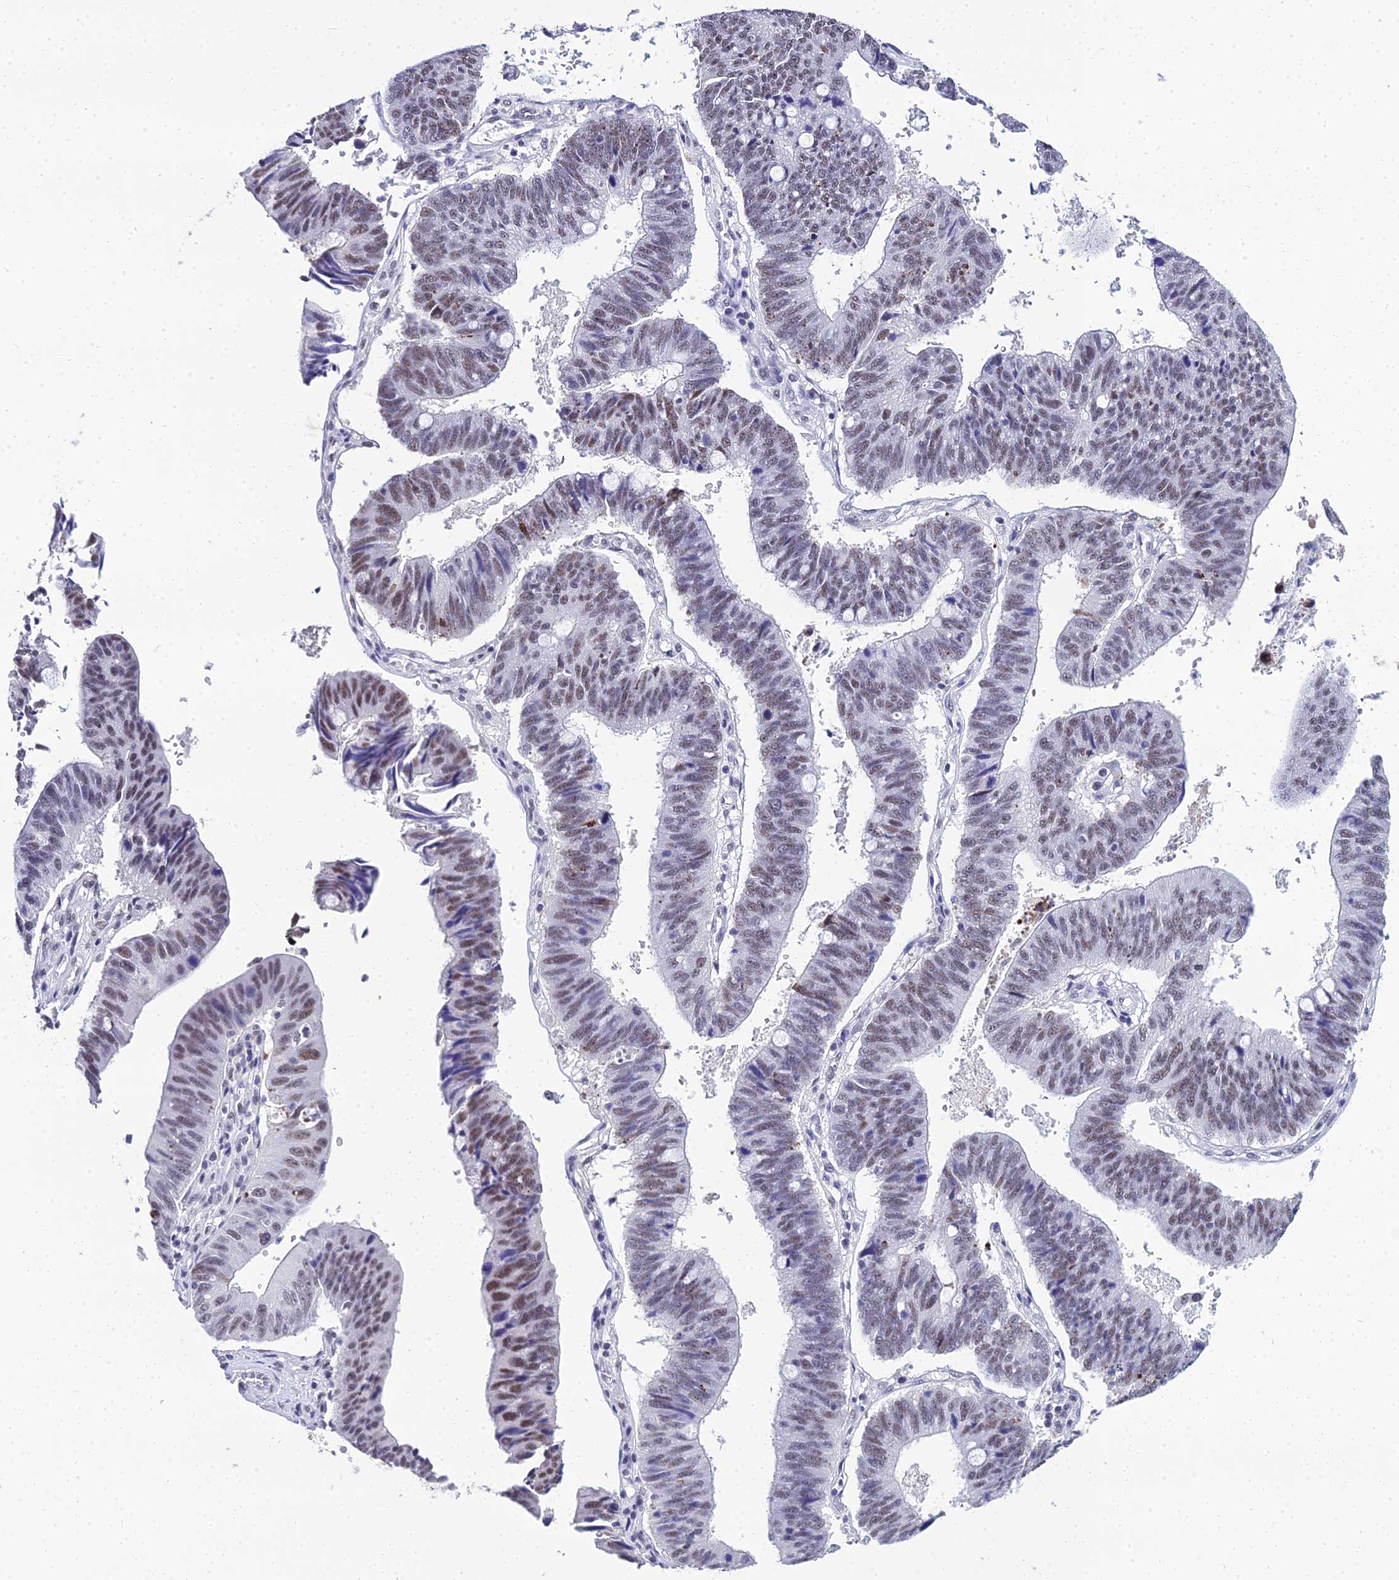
{"staining": {"intensity": "moderate", "quantity": "<25%", "location": "nuclear"}, "tissue": "stomach cancer", "cell_type": "Tumor cells", "image_type": "cancer", "snomed": [{"axis": "morphology", "description": "Adenocarcinoma, NOS"}, {"axis": "topography", "description": "Stomach"}], "caption": "Immunohistochemical staining of human stomach cancer displays low levels of moderate nuclear protein expression in about <25% of tumor cells. (Brightfield microscopy of DAB IHC at high magnification).", "gene": "PPP4R2", "patient": {"sex": "male", "age": 59}}